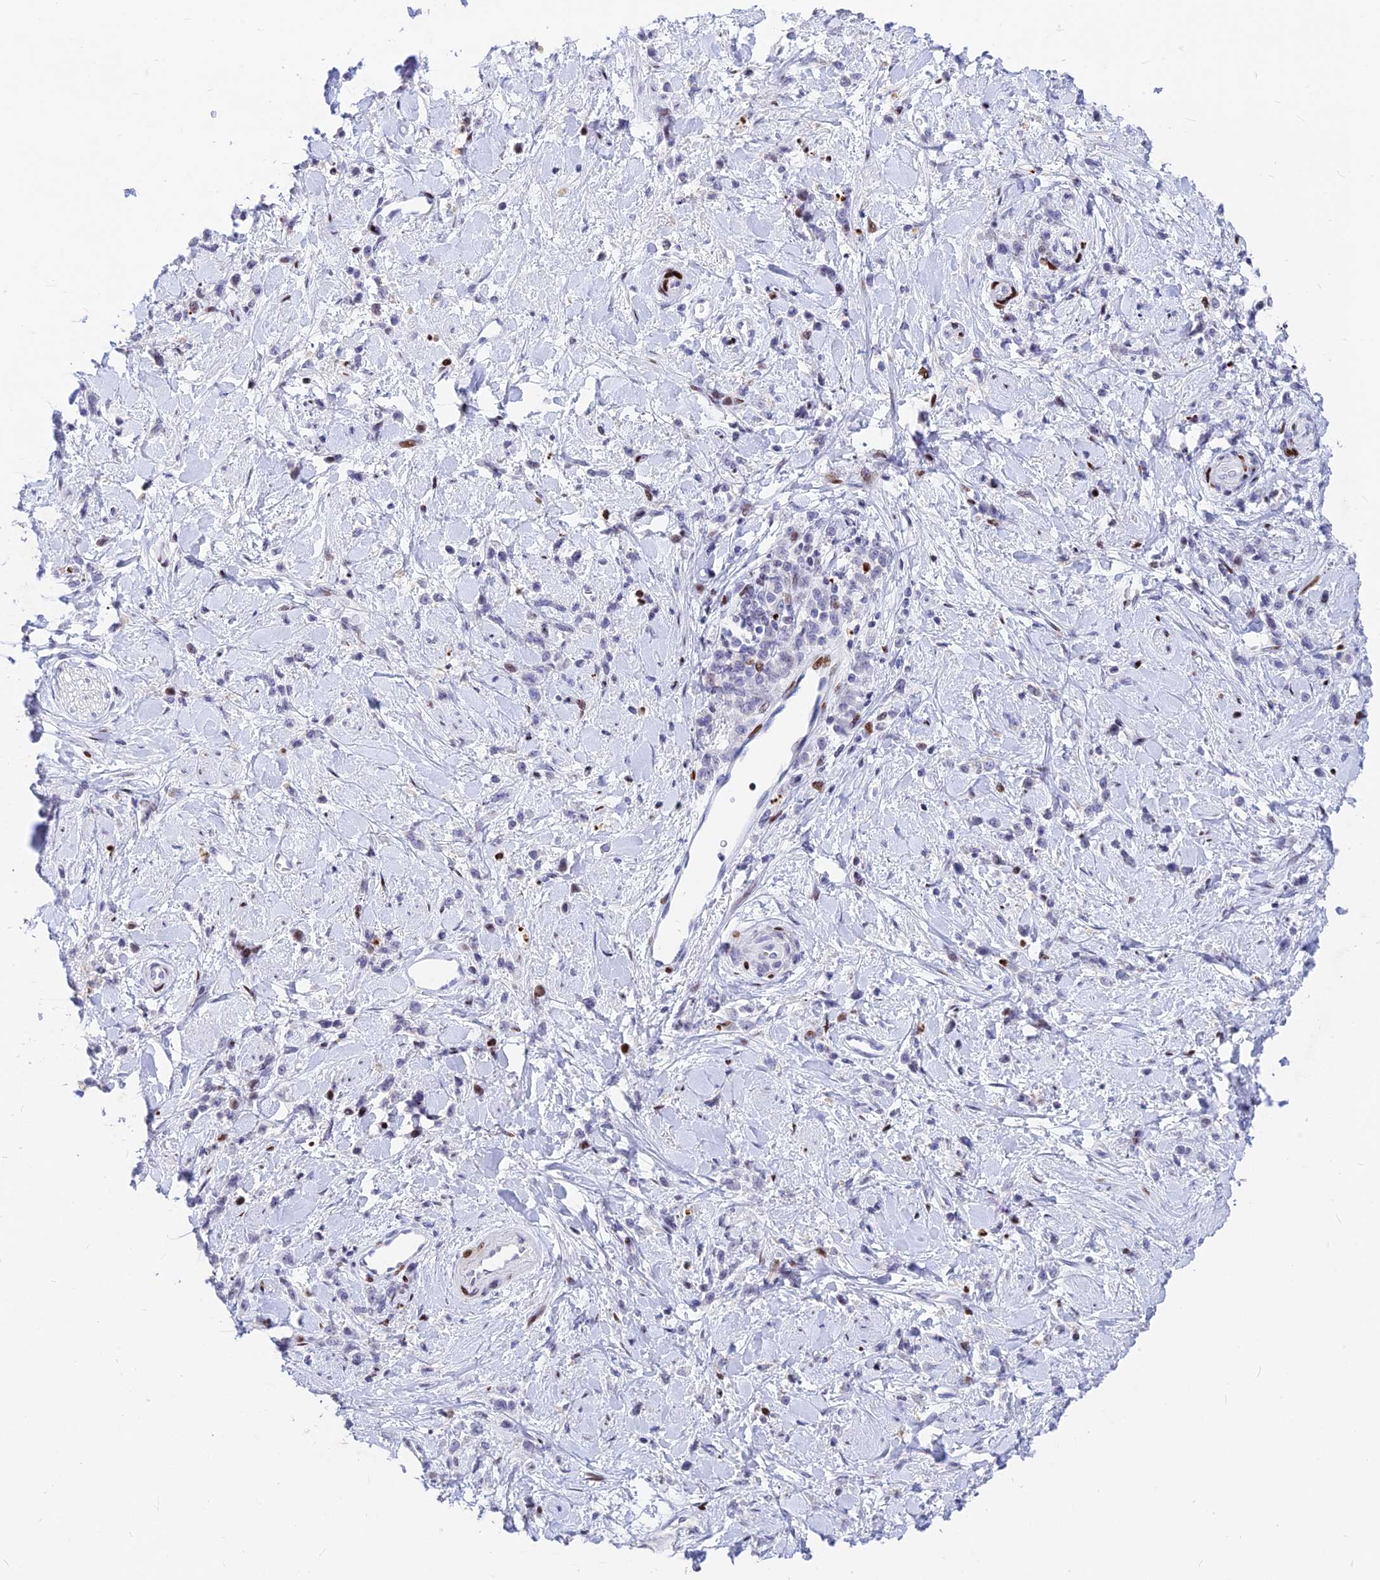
{"staining": {"intensity": "negative", "quantity": "none", "location": "none"}, "tissue": "stomach cancer", "cell_type": "Tumor cells", "image_type": "cancer", "snomed": [{"axis": "morphology", "description": "Adenocarcinoma, NOS"}, {"axis": "topography", "description": "Stomach"}], "caption": "A photomicrograph of human stomach adenocarcinoma is negative for staining in tumor cells.", "gene": "PRPS1", "patient": {"sex": "female", "age": 60}}